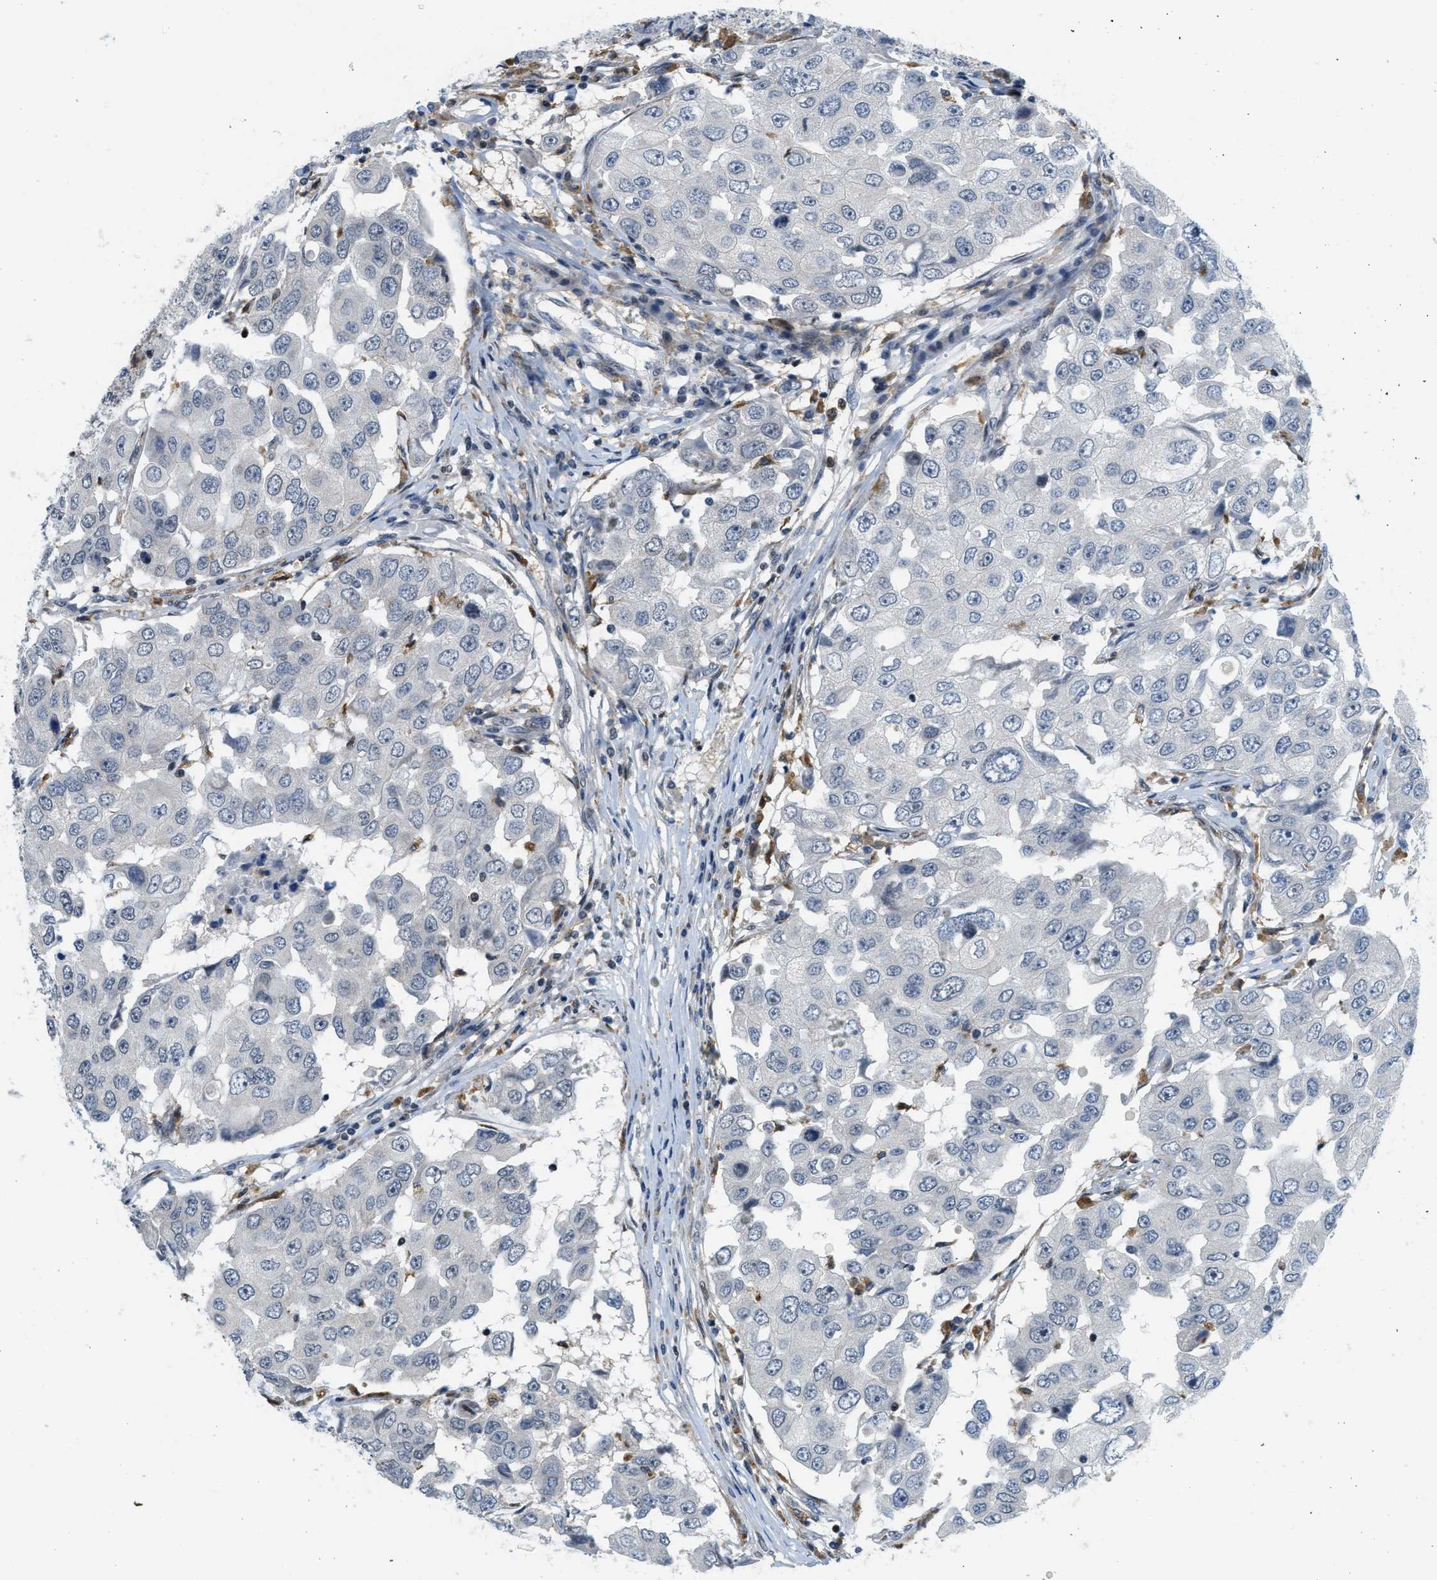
{"staining": {"intensity": "negative", "quantity": "none", "location": "none"}, "tissue": "breast cancer", "cell_type": "Tumor cells", "image_type": "cancer", "snomed": [{"axis": "morphology", "description": "Duct carcinoma"}, {"axis": "topography", "description": "Breast"}], "caption": "High power microscopy histopathology image of an immunohistochemistry micrograph of breast cancer, revealing no significant positivity in tumor cells.", "gene": "ING1", "patient": {"sex": "female", "age": 27}}